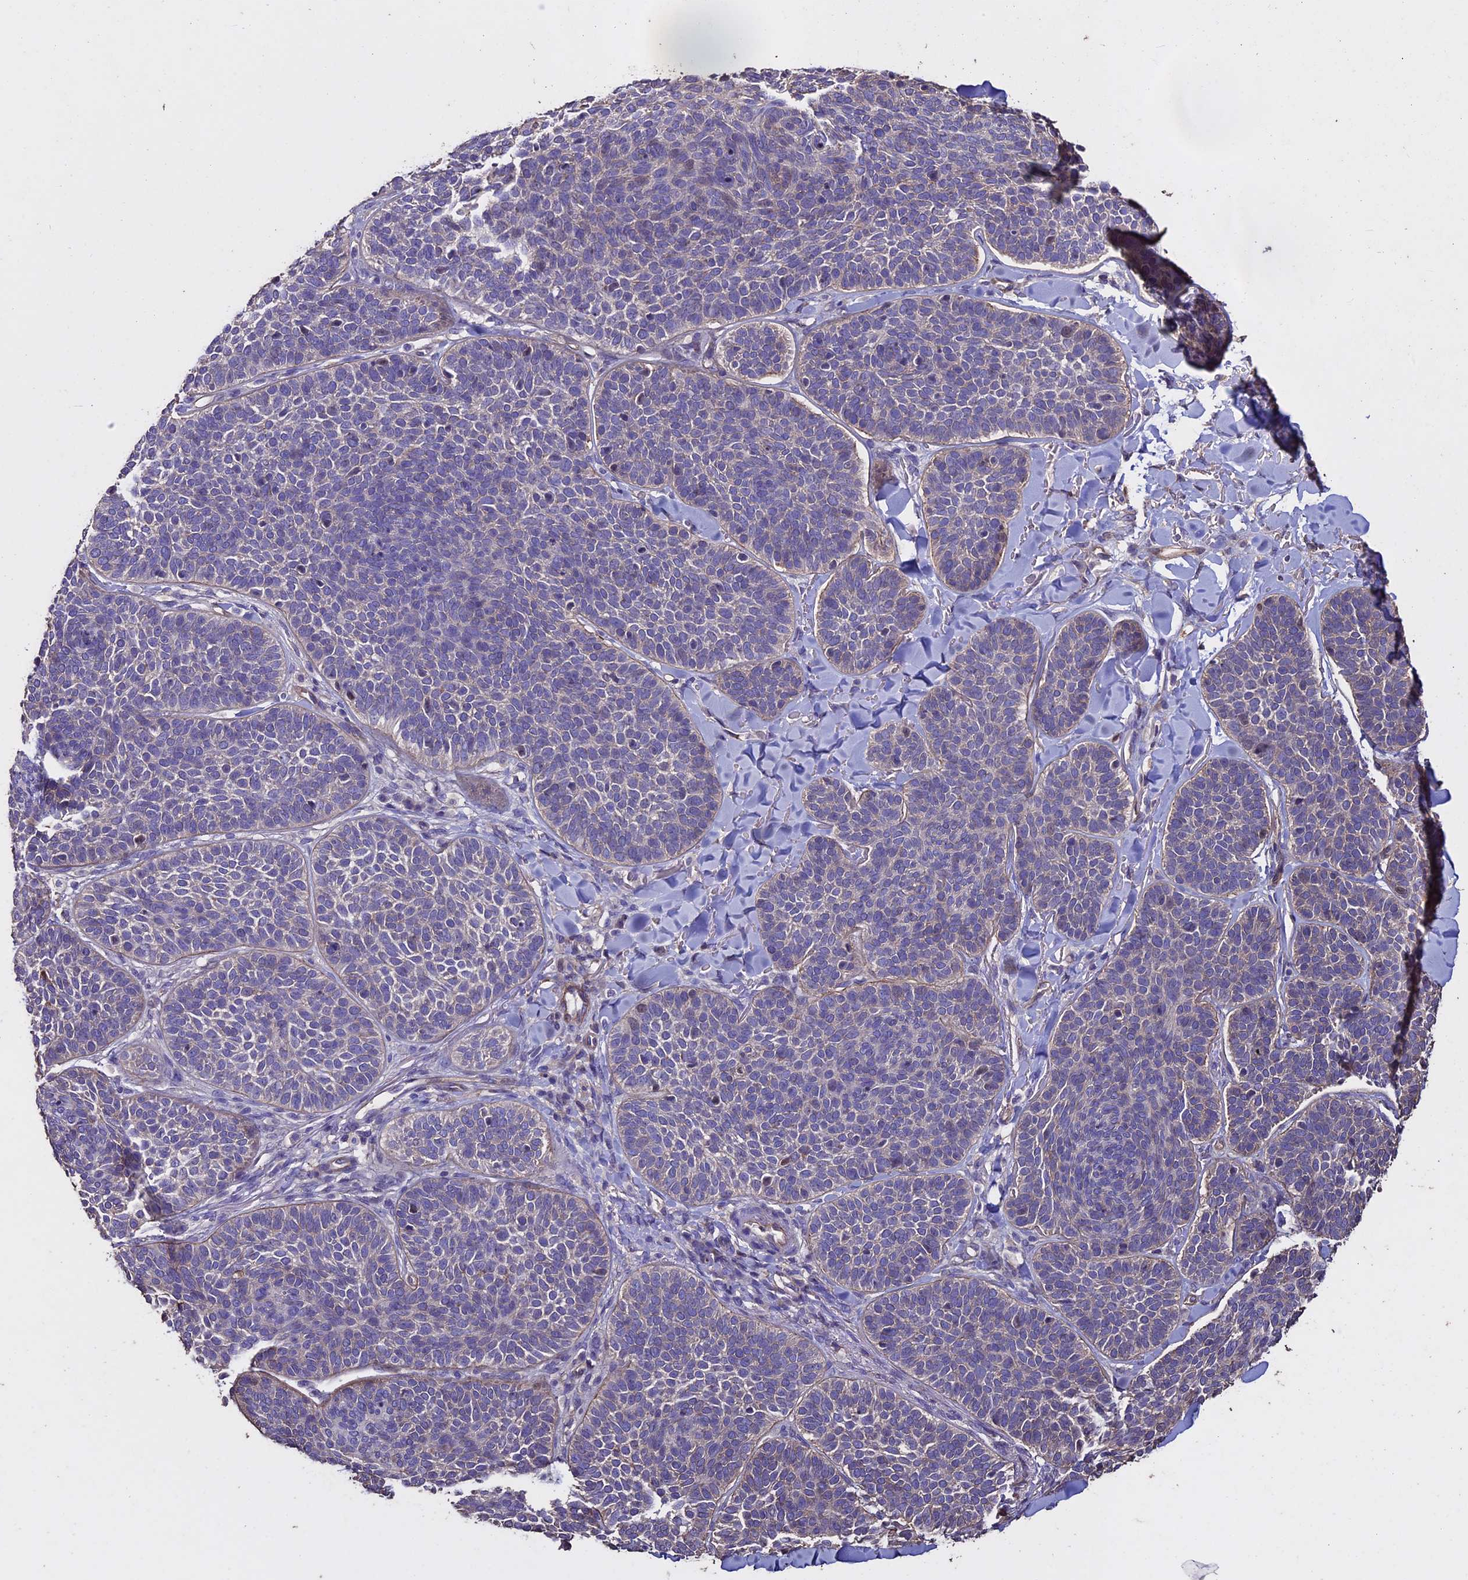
{"staining": {"intensity": "negative", "quantity": "none", "location": "none"}, "tissue": "skin cancer", "cell_type": "Tumor cells", "image_type": "cancer", "snomed": [{"axis": "morphology", "description": "Basal cell carcinoma"}, {"axis": "topography", "description": "Skin"}], "caption": "Tumor cells are negative for brown protein staining in skin cancer (basal cell carcinoma).", "gene": "USB1", "patient": {"sex": "male", "age": 85}}